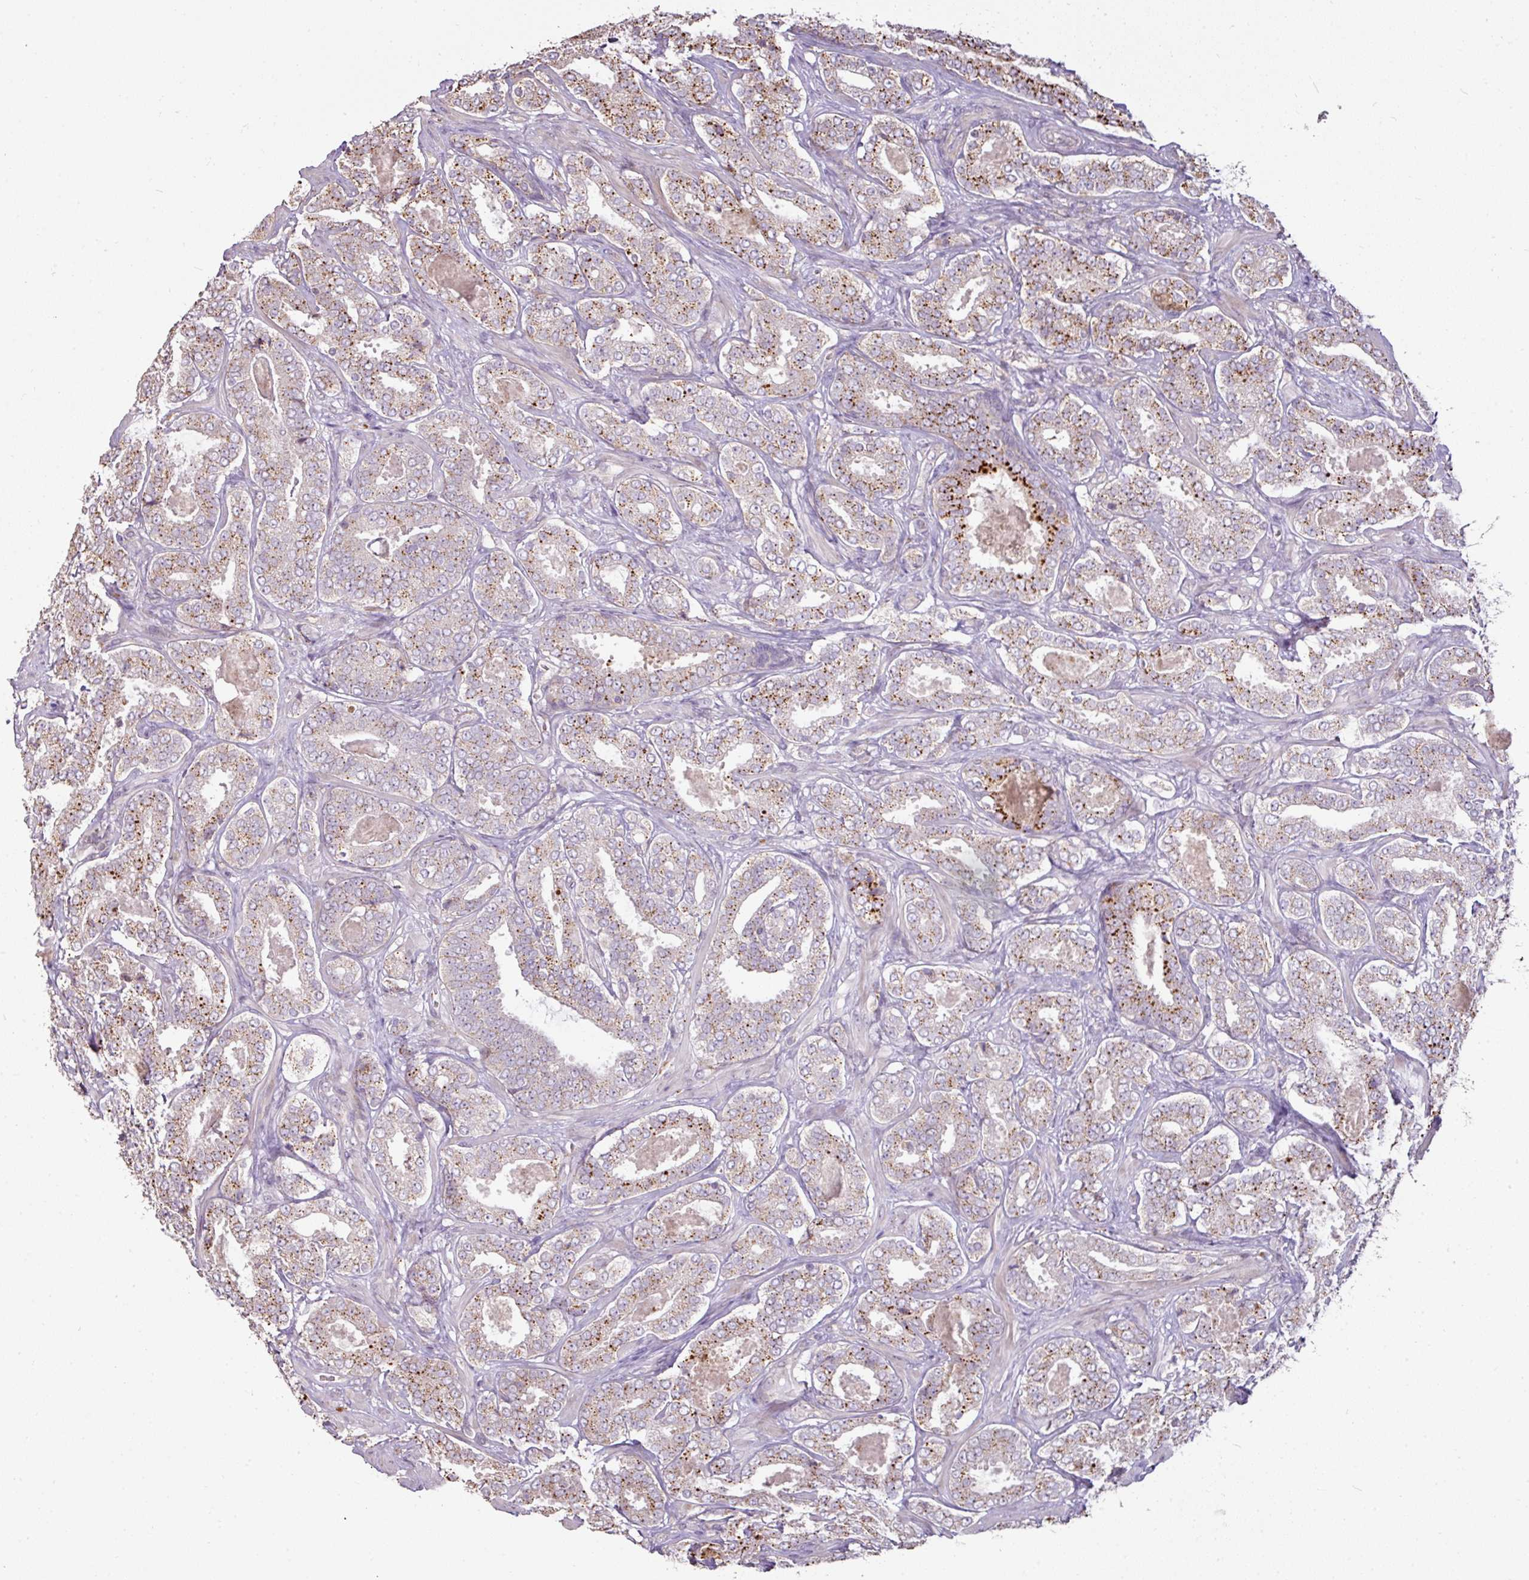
{"staining": {"intensity": "moderate", "quantity": "25%-75%", "location": "cytoplasmic/membranous"}, "tissue": "prostate cancer", "cell_type": "Tumor cells", "image_type": "cancer", "snomed": [{"axis": "morphology", "description": "Adenocarcinoma, High grade"}, {"axis": "topography", "description": "Prostate"}], "caption": "Prostate adenocarcinoma (high-grade) stained for a protein exhibits moderate cytoplasmic/membranous positivity in tumor cells.", "gene": "CXCR5", "patient": {"sex": "male", "age": 65}}